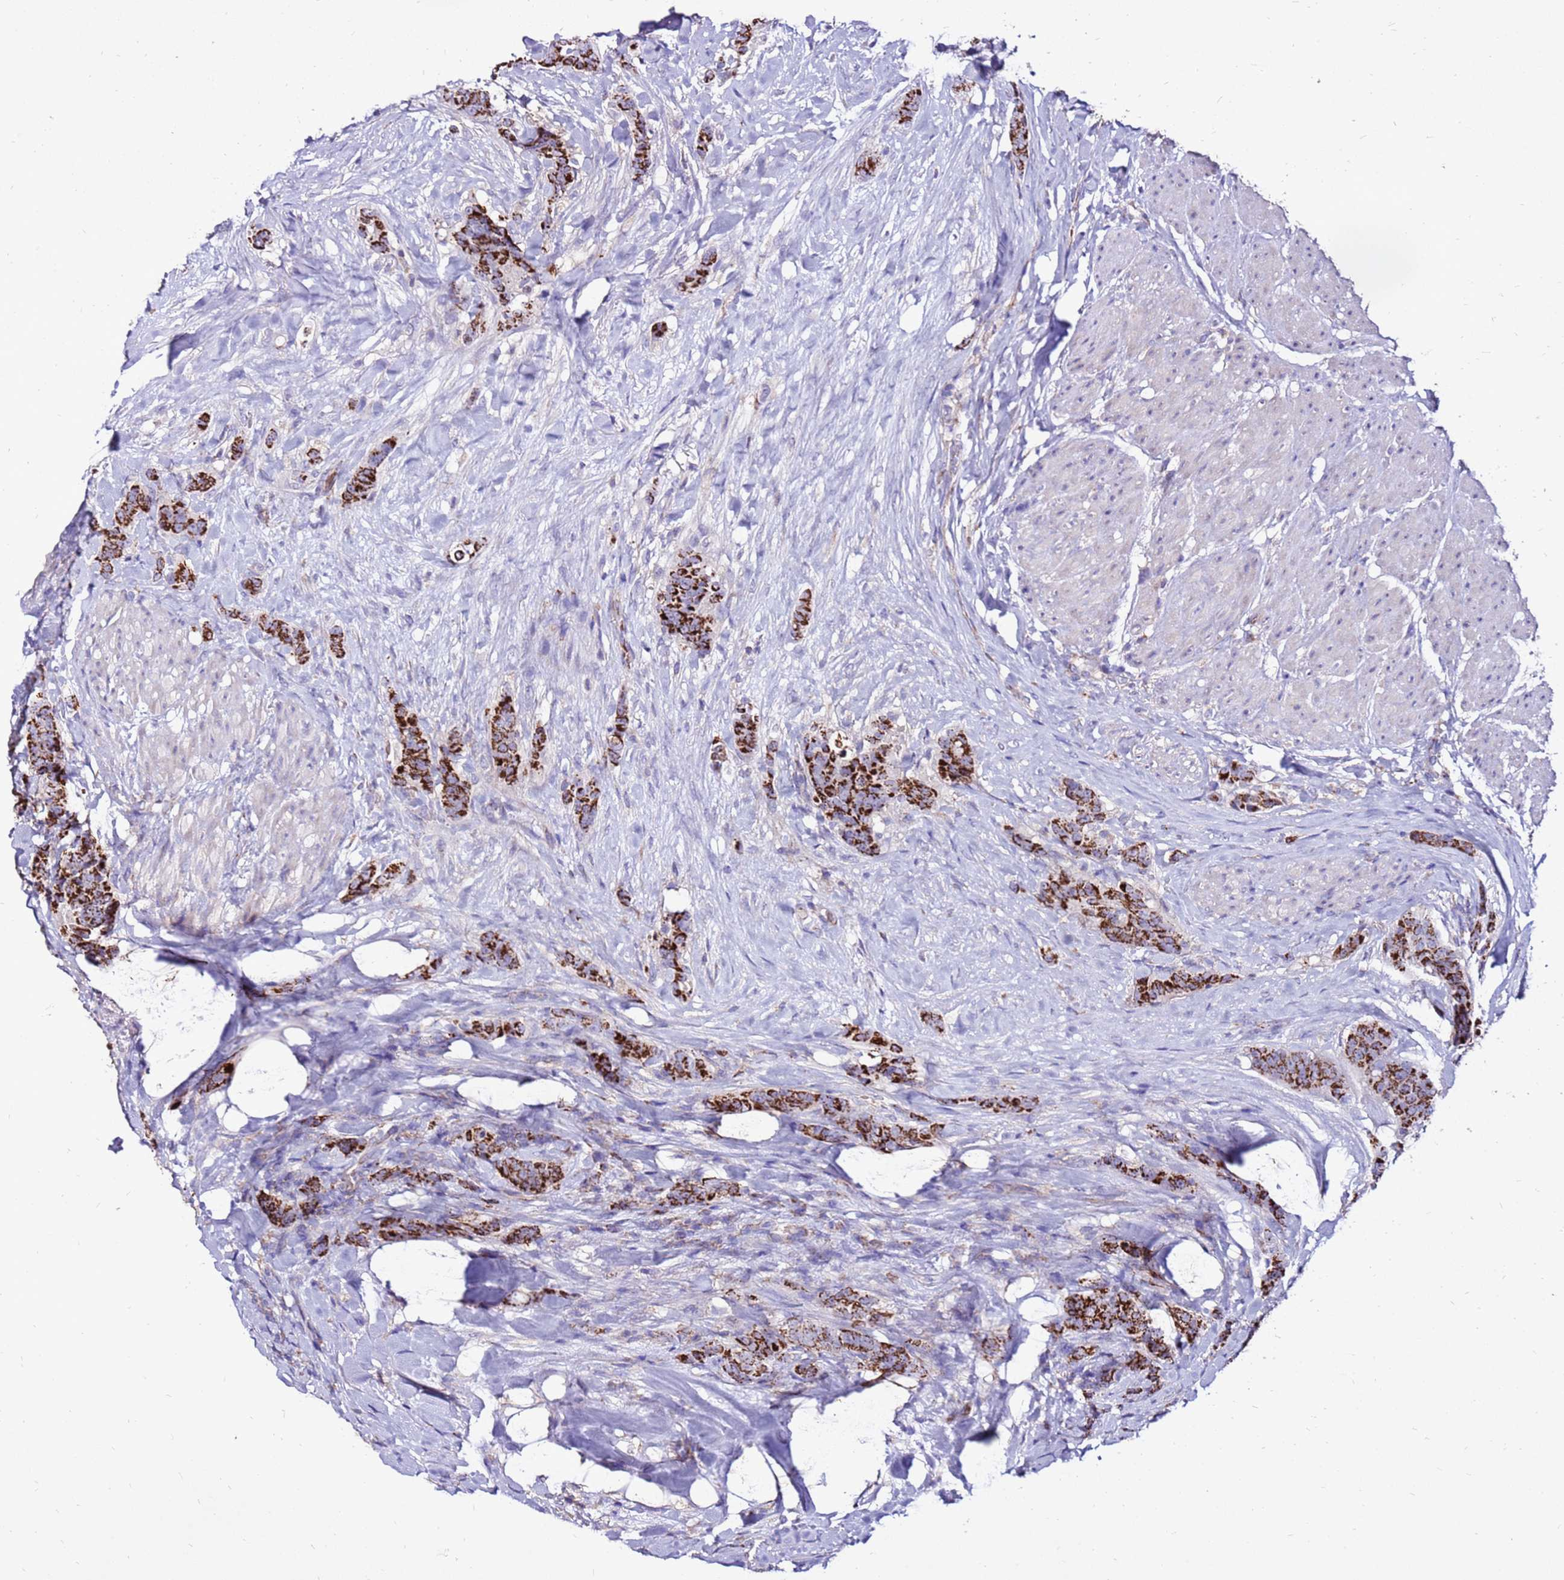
{"staining": {"intensity": "strong", "quantity": ">75%", "location": "cytoplasmic/membranous"}, "tissue": "breast cancer", "cell_type": "Tumor cells", "image_type": "cancer", "snomed": [{"axis": "morphology", "description": "Duct carcinoma"}, {"axis": "topography", "description": "Breast"}], "caption": "Protein staining of invasive ductal carcinoma (breast) tissue displays strong cytoplasmic/membranous expression in about >75% of tumor cells. (IHC, brightfield microscopy, high magnification).", "gene": "SPSB3", "patient": {"sex": "female", "age": 40}}